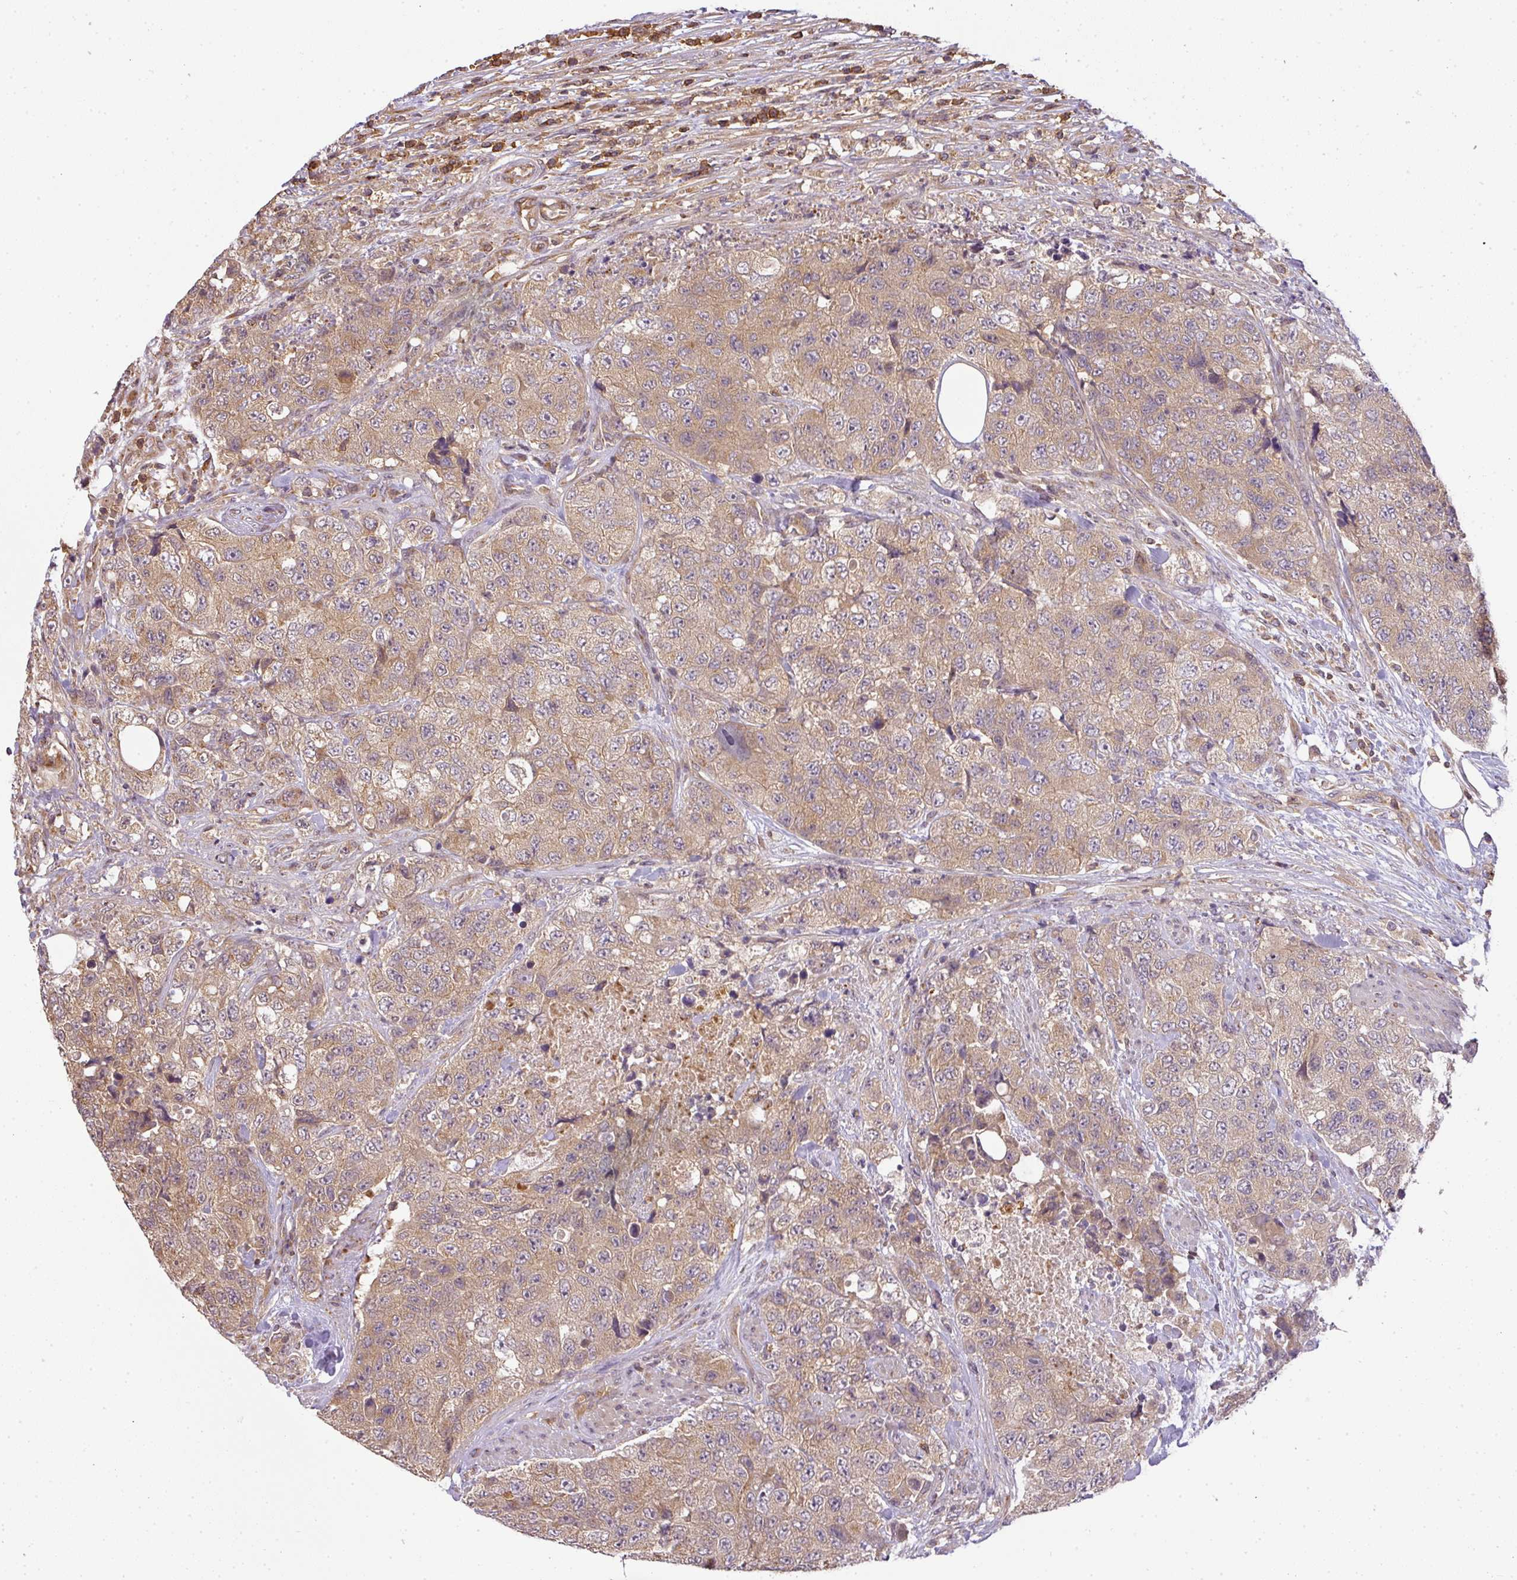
{"staining": {"intensity": "weak", "quantity": ">75%", "location": "cytoplasmic/membranous"}, "tissue": "urothelial cancer", "cell_type": "Tumor cells", "image_type": "cancer", "snomed": [{"axis": "morphology", "description": "Urothelial carcinoma, High grade"}, {"axis": "topography", "description": "Urinary bladder"}], "caption": "A high-resolution histopathology image shows immunohistochemistry (IHC) staining of high-grade urothelial carcinoma, which reveals weak cytoplasmic/membranous staining in approximately >75% of tumor cells.", "gene": "TCL1B", "patient": {"sex": "female", "age": 78}}